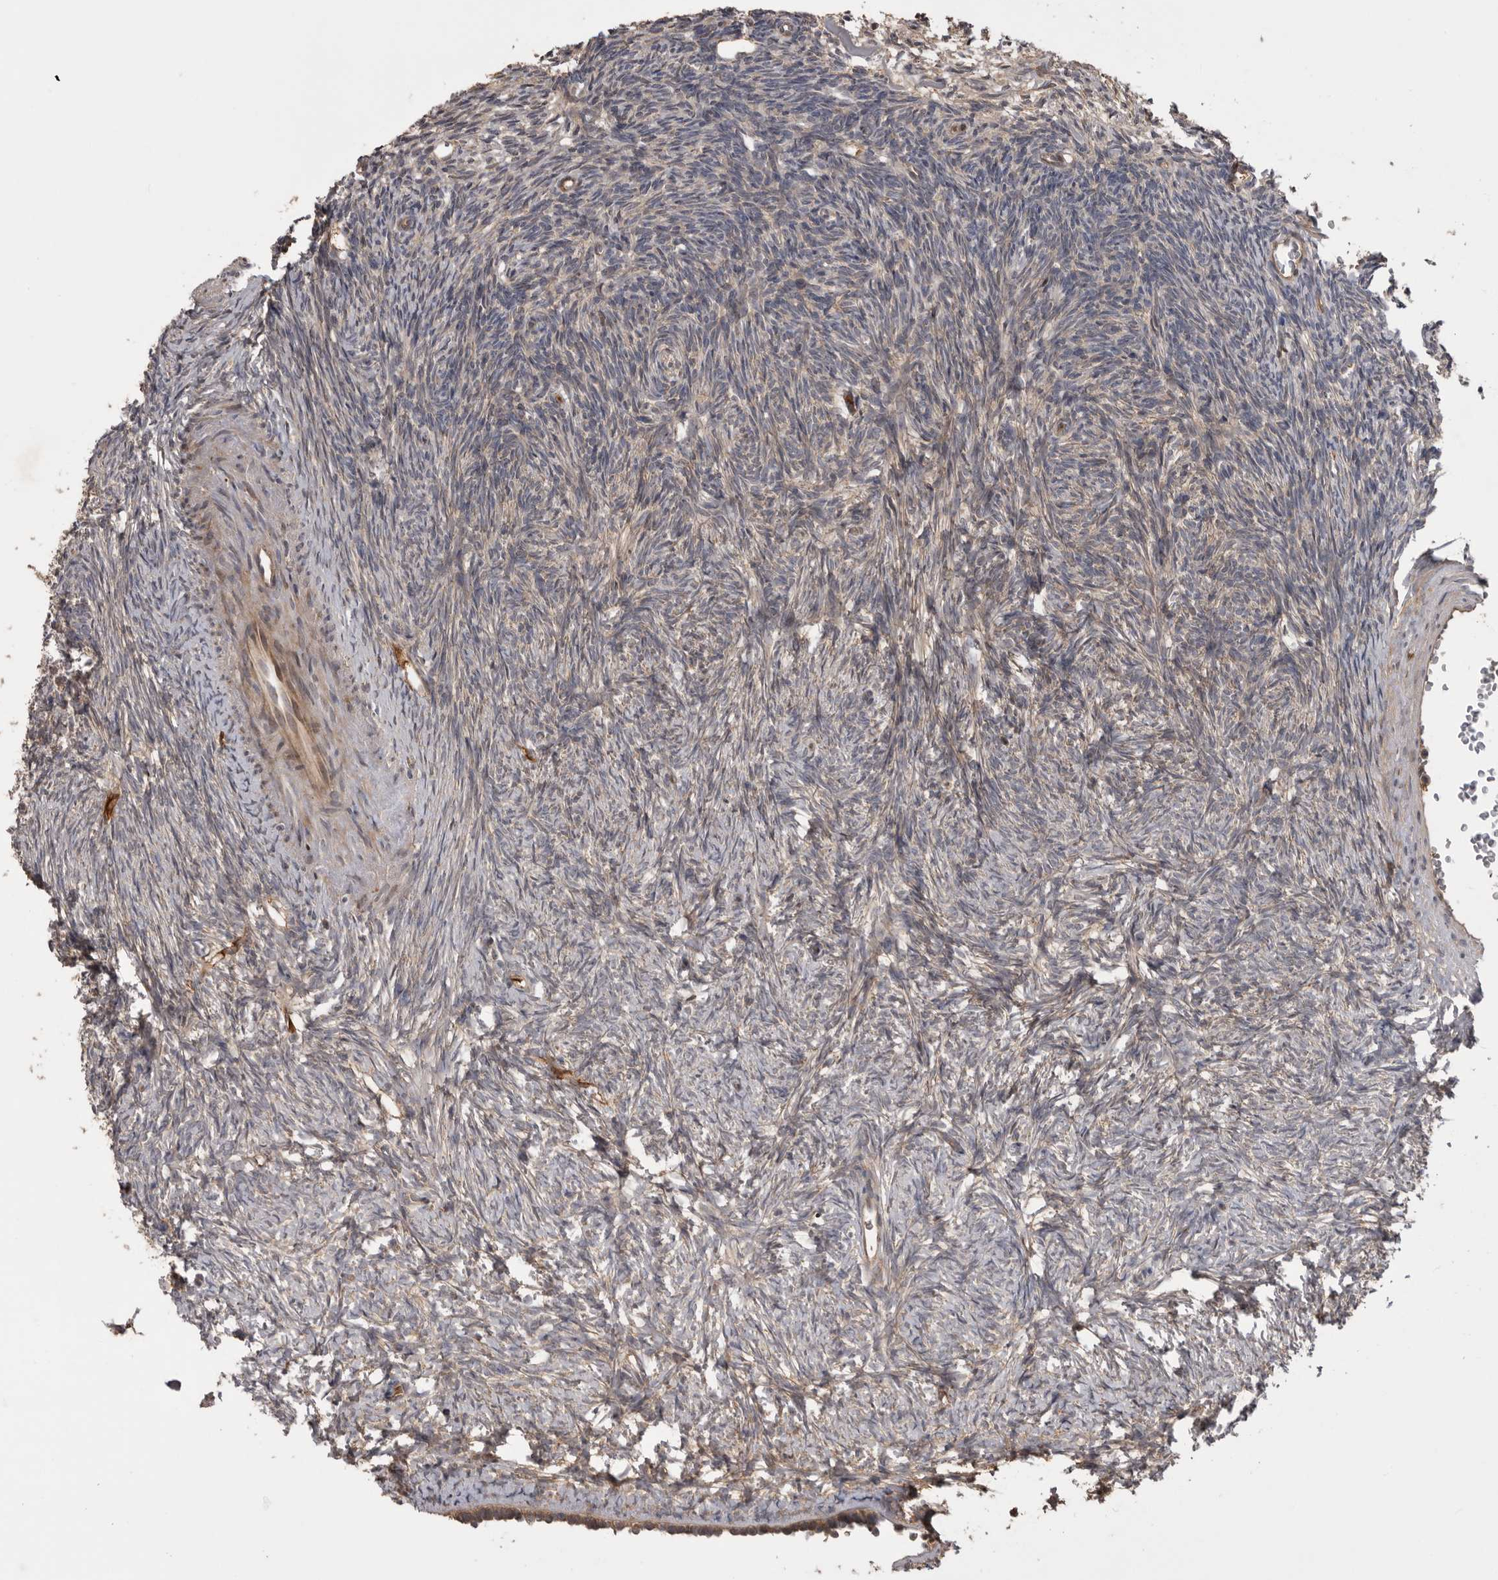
{"staining": {"intensity": "moderate", "quantity": ">75%", "location": "cytoplasmic/membranous"}, "tissue": "ovary", "cell_type": "Follicle cells", "image_type": "normal", "snomed": [{"axis": "morphology", "description": "Normal tissue, NOS"}, {"axis": "topography", "description": "Ovary"}], "caption": "An immunohistochemistry photomicrograph of unremarkable tissue is shown. Protein staining in brown shows moderate cytoplasmic/membranous positivity in ovary within follicle cells.", "gene": "RAB3GAP2", "patient": {"sex": "female", "age": 34}}